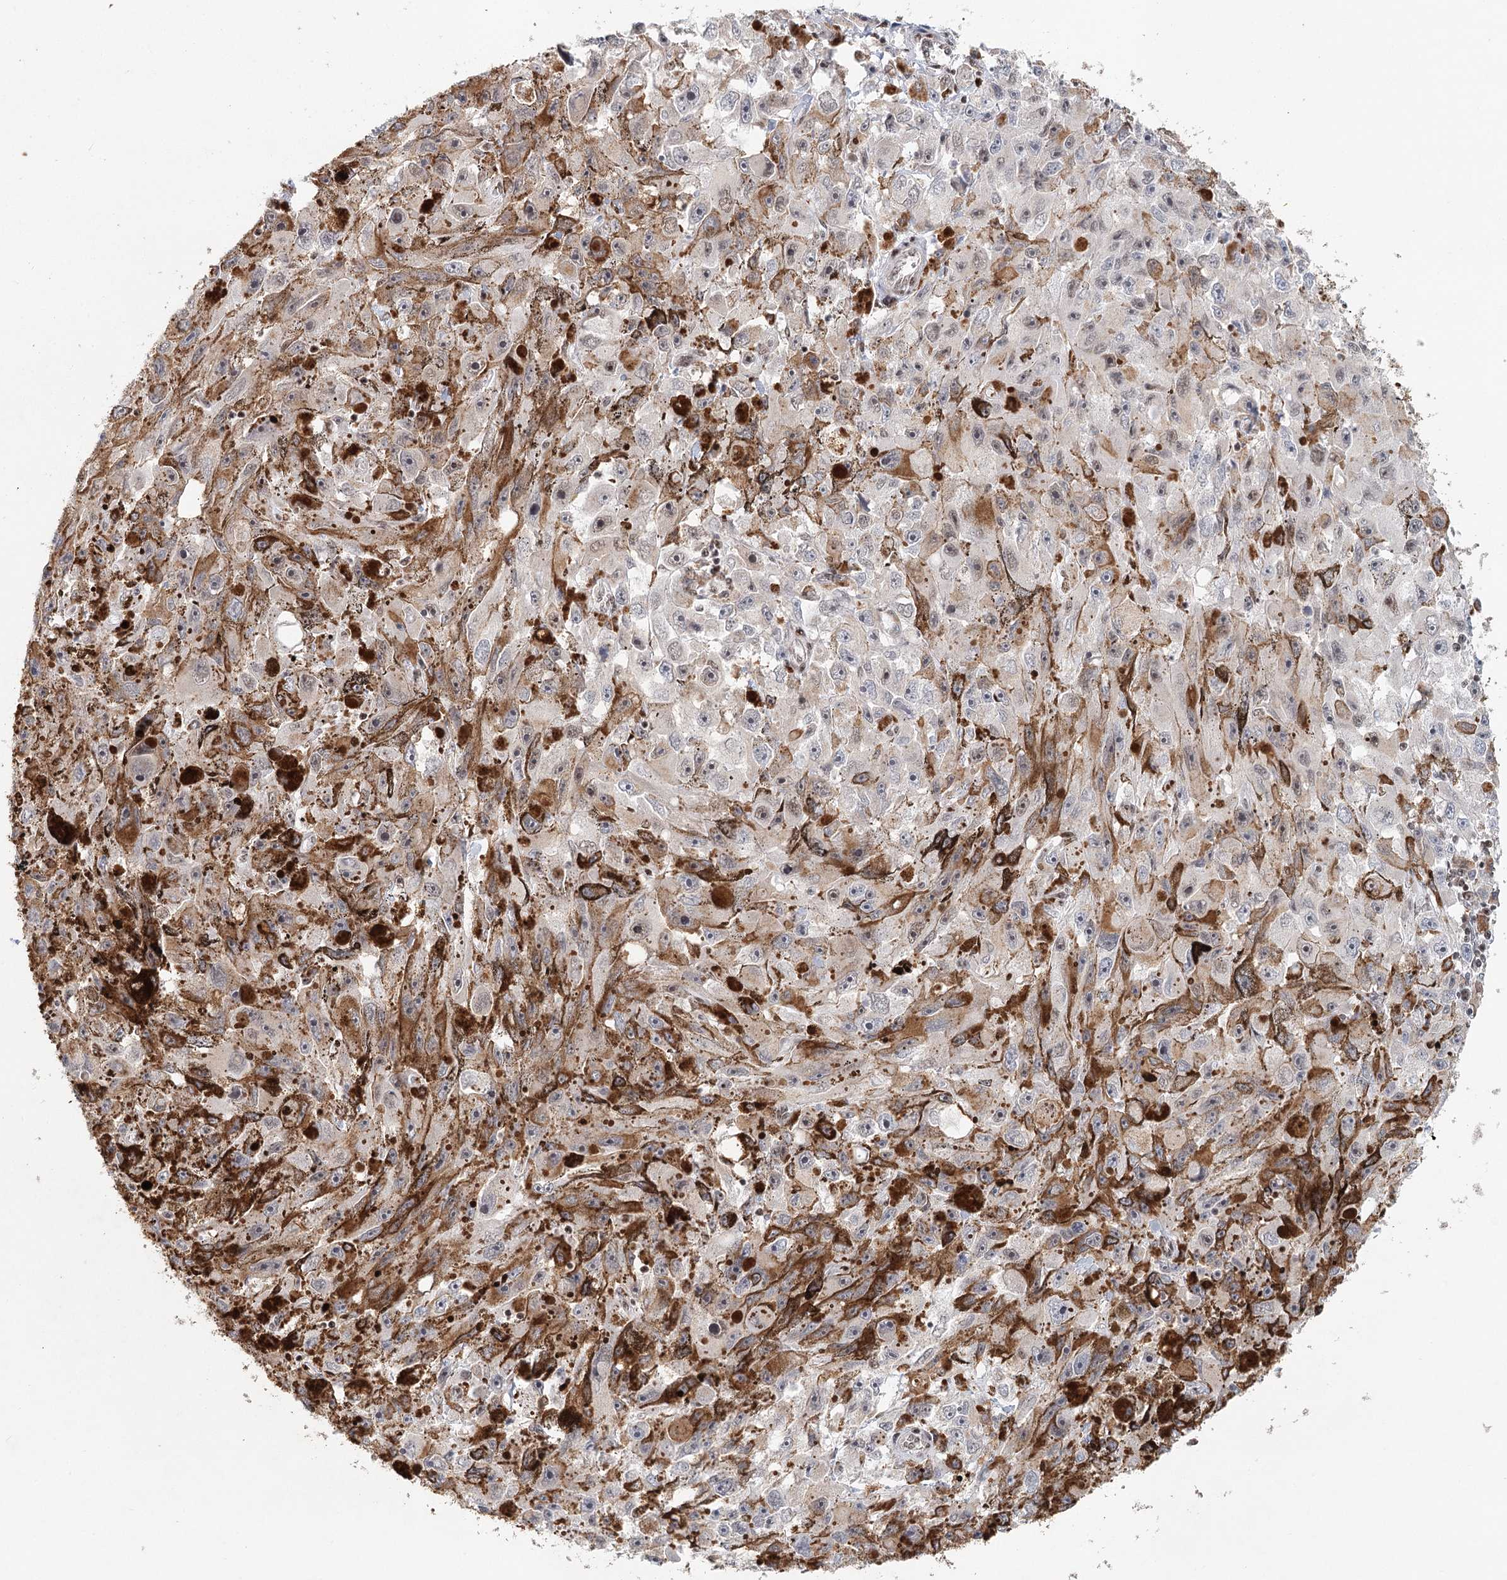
{"staining": {"intensity": "negative", "quantity": "none", "location": "none"}, "tissue": "melanoma", "cell_type": "Tumor cells", "image_type": "cancer", "snomed": [{"axis": "morphology", "description": "Malignant melanoma, NOS"}, {"axis": "topography", "description": "Skin"}], "caption": "Immunohistochemistry (IHC) histopathology image of malignant melanoma stained for a protein (brown), which shows no staining in tumor cells.", "gene": "BNIP5", "patient": {"sex": "female", "age": 104}}